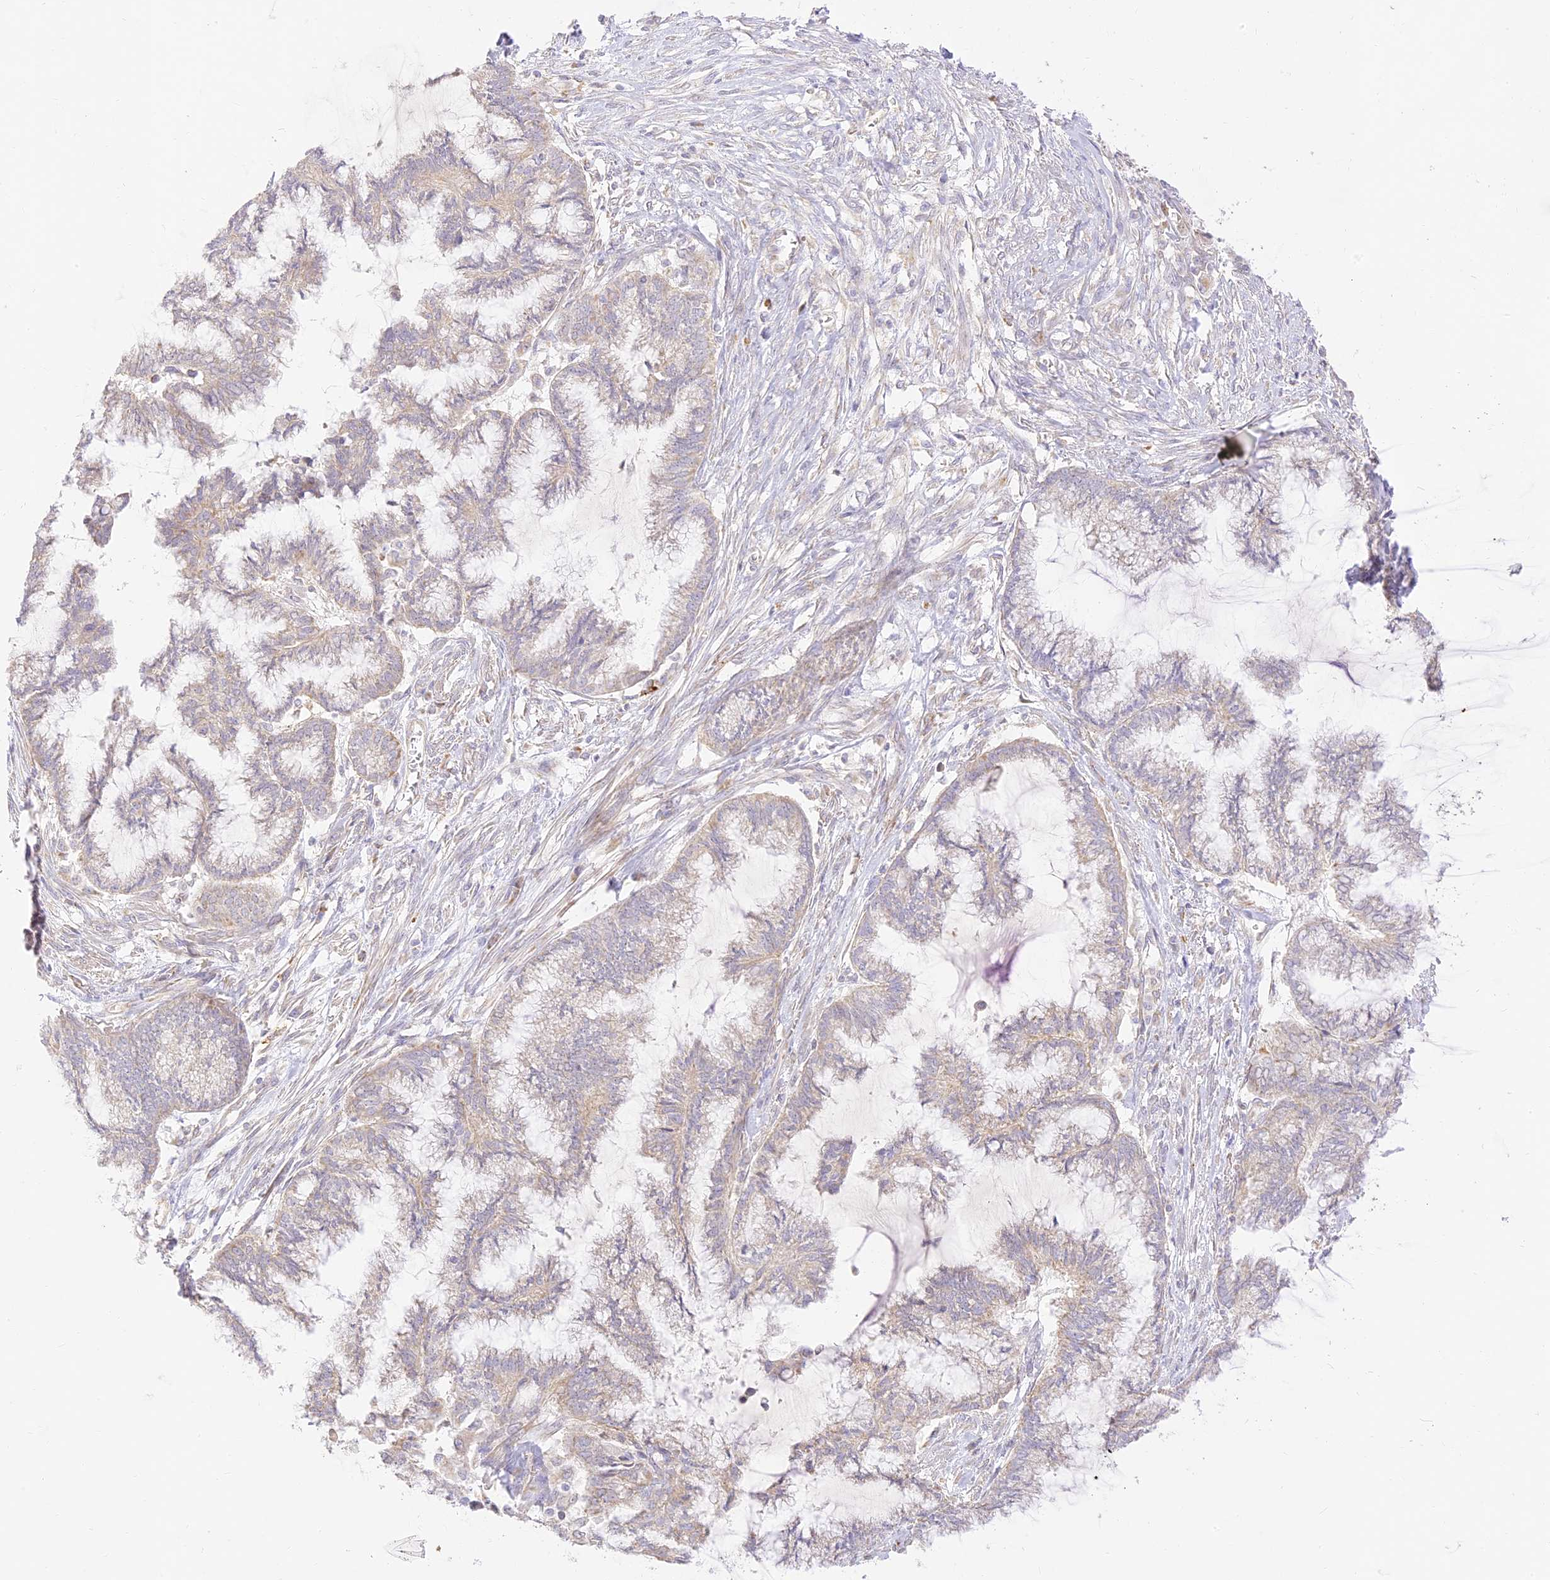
{"staining": {"intensity": "weak", "quantity": "<25%", "location": "cytoplasmic/membranous"}, "tissue": "endometrial cancer", "cell_type": "Tumor cells", "image_type": "cancer", "snomed": [{"axis": "morphology", "description": "Adenocarcinoma, NOS"}, {"axis": "topography", "description": "Endometrium"}], "caption": "A photomicrograph of human endometrial cancer (adenocarcinoma) is negative for staining in tumor cells. (DAB (3,3'-diaminobenzidine) immunohistochemistry (IHC) with hematoxylin counter stain).", "gene": "LRRC15", "patient": {"sex": "female", "age": 86}}